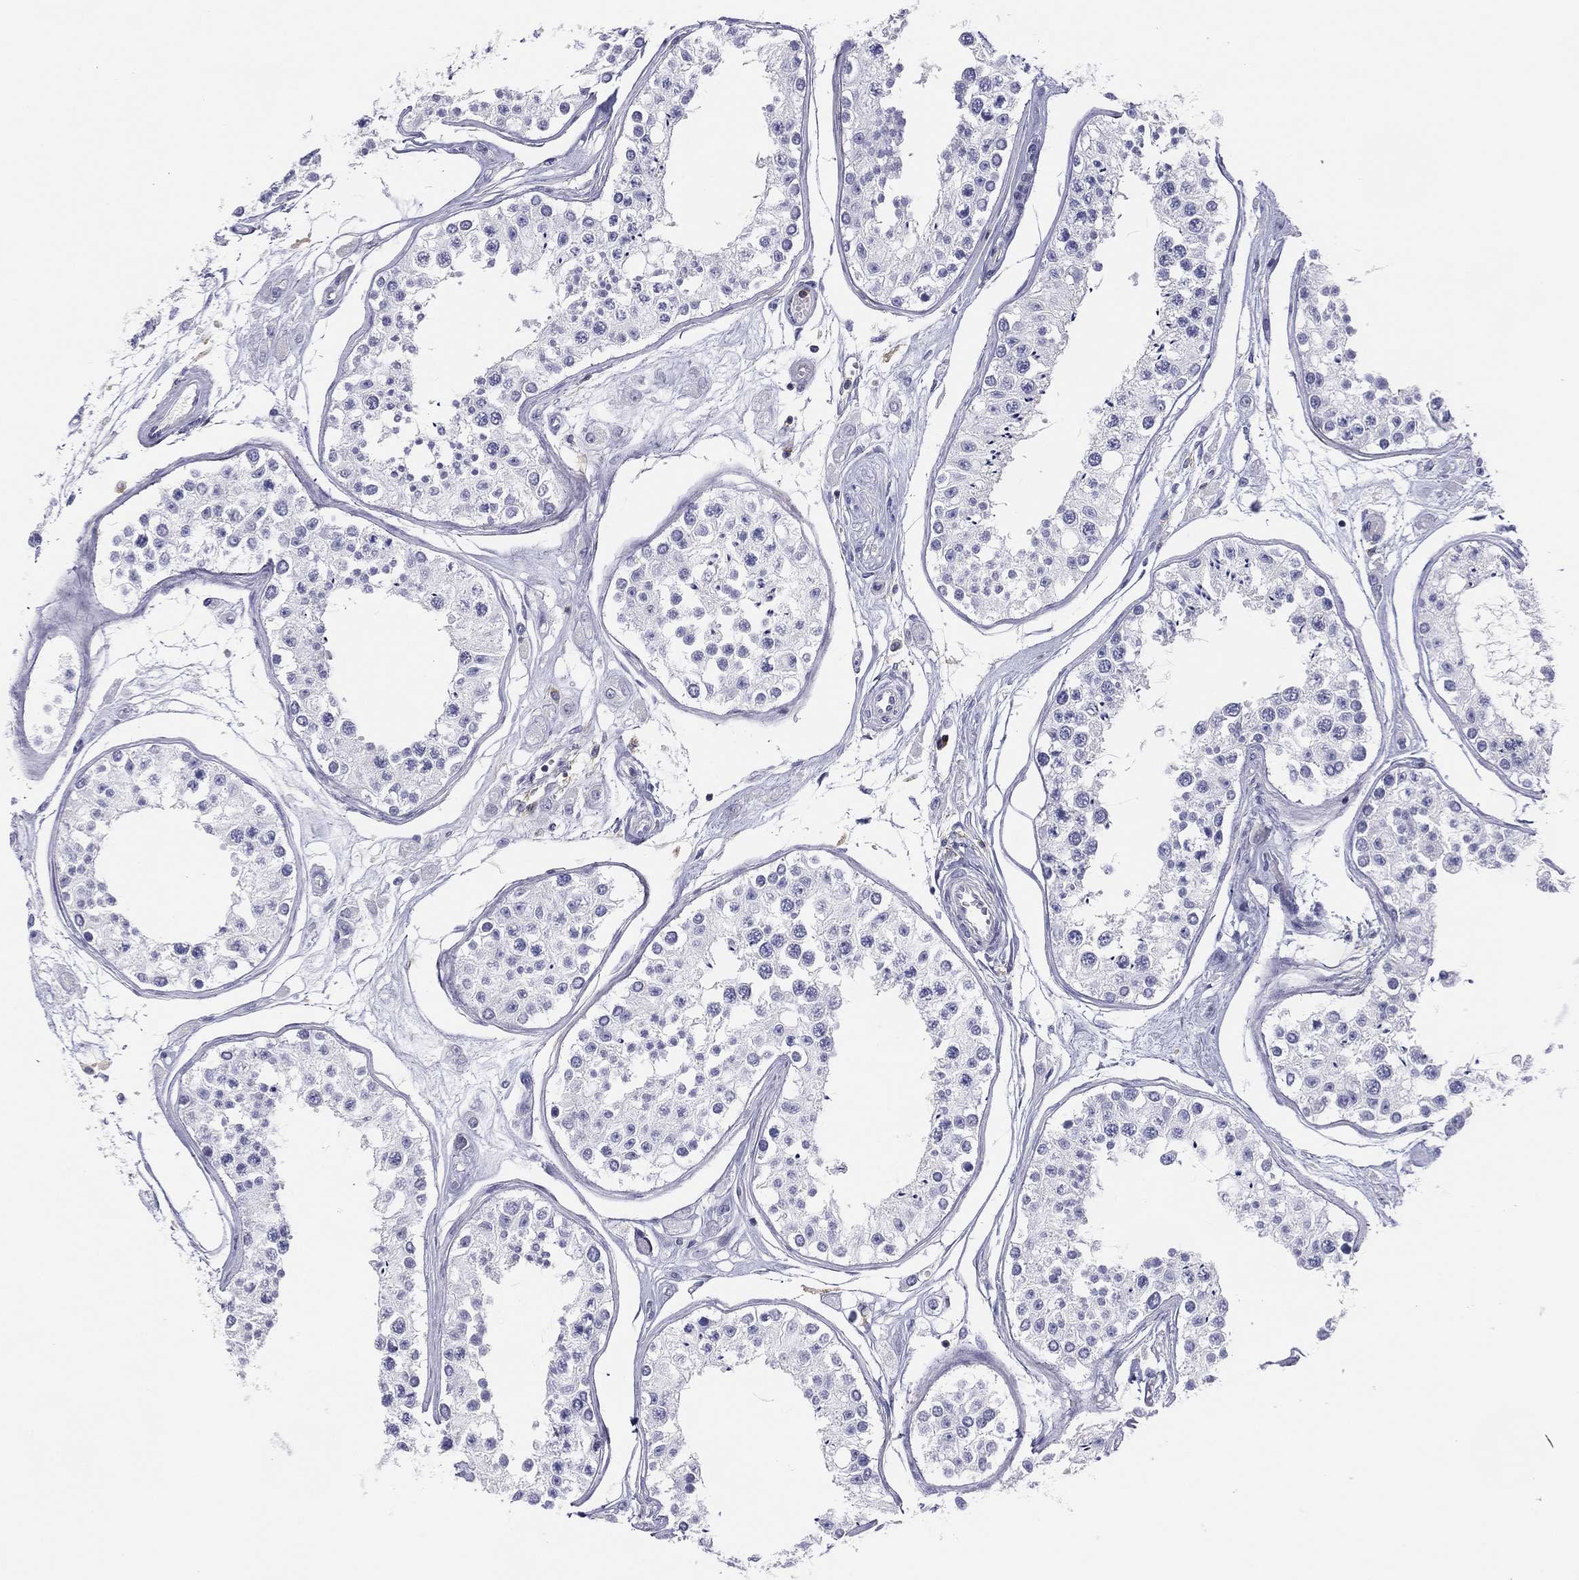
{"staining": {"intensity": "negative", "quantity": "none", "location": "none"}, "tissue": "testis", "cell_type": "Cells in seminiferous ducts", "image_type": "normal", "snomed": [{"axis": "morphology", "description": "Normal tissue, NOS"}, {"axis": "topography", "description": "Testis"}], "caption": "Immunohistochemistry micrograph of normal testis: human testis stained with DAB (3,3'-diaminobenzidine) demonstrates no significant protein staining in cells in seminiferous ducts. Brightfield microscopy of immunohistochemistry stained with DAB (brown) and hematoxylin (blue), captured at high magnification.", "gene": "SELPLG", "patient": {"sex": "male", "age": 25}}